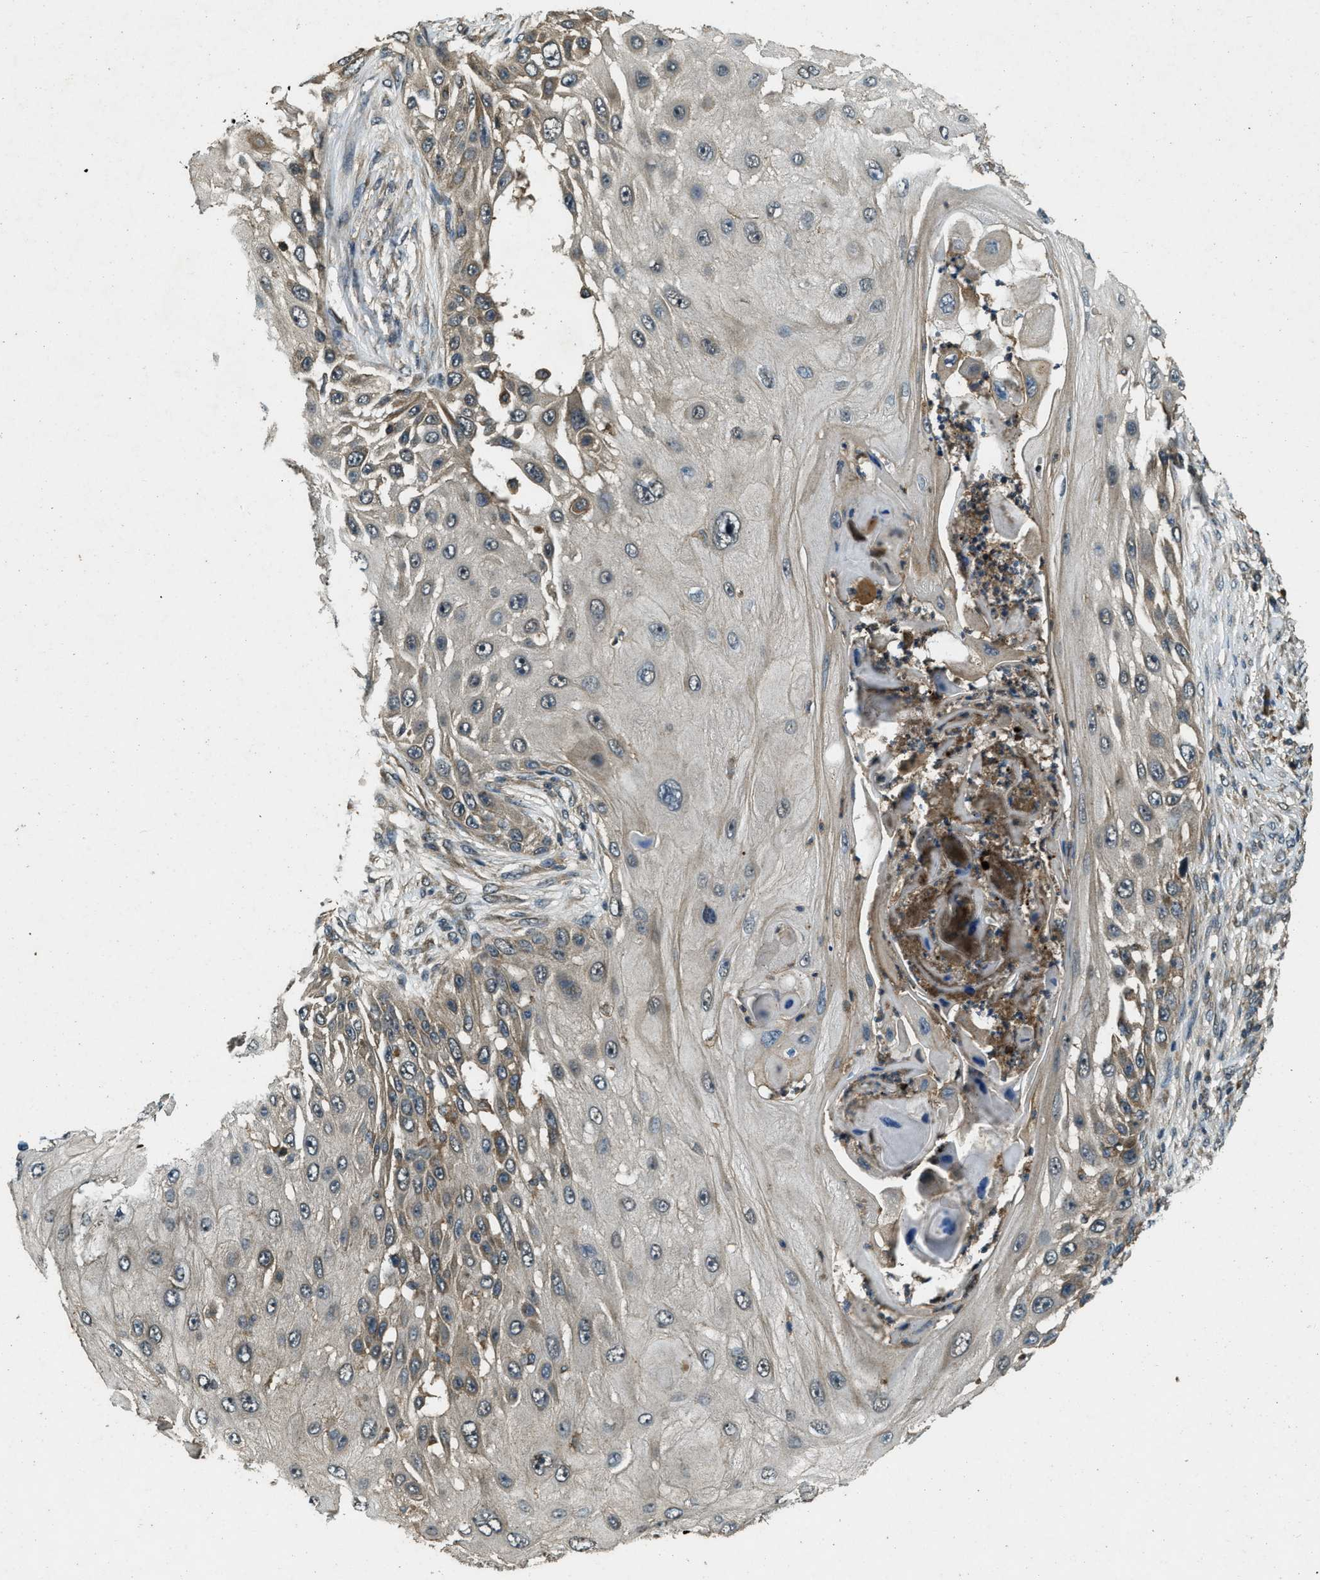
{"staining": {"intensity": "weak", "quantity": "25%-75%", "location": "cytoplasmic/membranous"}, "tissue": "skin cancer", "cell_type": "Tumor cells", "image_type": "cancer", "snomed": [{"axis": "morphology", "description": "Squamous cell carcinoma, NOS"}, {"axis": "topography", "description": "Skin"}], "caption": "Protein staining demonstrates weak cytoplasmic/membranous staining in about 25%-75% of tumor cells in squamous cell carcinoma (skin).", "gene": "ATP8B1", "patient": {"sex": "female", "age": 44}}